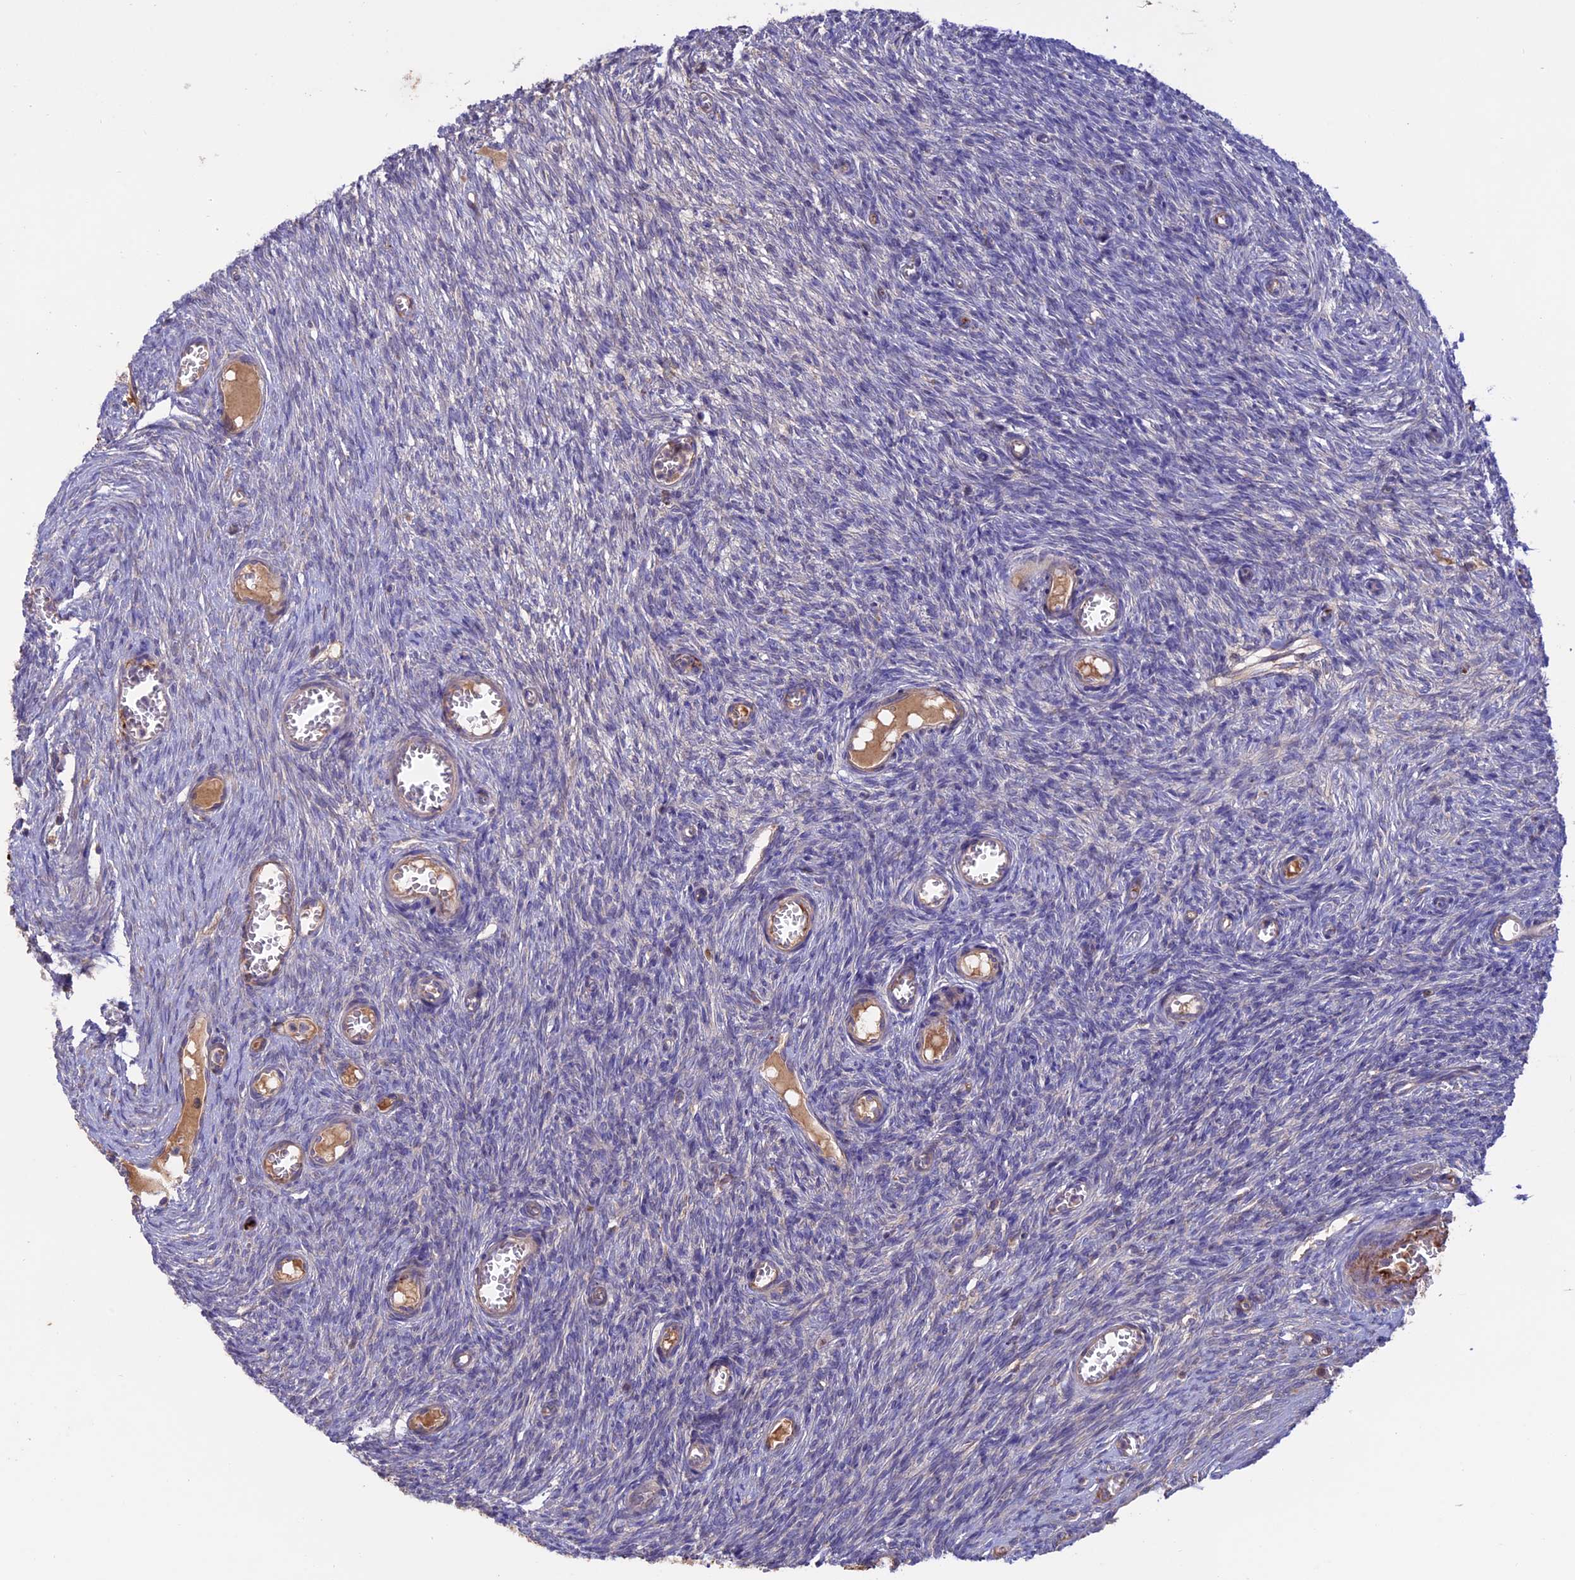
{"staining": {"intensity": "moderate", "quantity": ">75%", "location": "cytoplasmic/membranous"}, "tissue": "ovary", "cell_type": "Follicle cells", "image_type": "normal", "snomed": [{"axis": "morphology", "description": "Normal tissue, NOS"}, {"axis": "topography", "description": "Ovary"}], "caption": "High-magnification brightfield microscopy of unremarkable ovary stained with DAB (brown) and counterstained with hematoxylin (blue). follicle cells exhibit moderate cytoplasmic/membranous expression is present in about>75% of cells. (Stains: DAB in brown, nuclei in blue, Microscopy: brightfield microscopy at high magnification).", "gene": "PTPN9", "patient": {"sex": "female", "age": 44}}